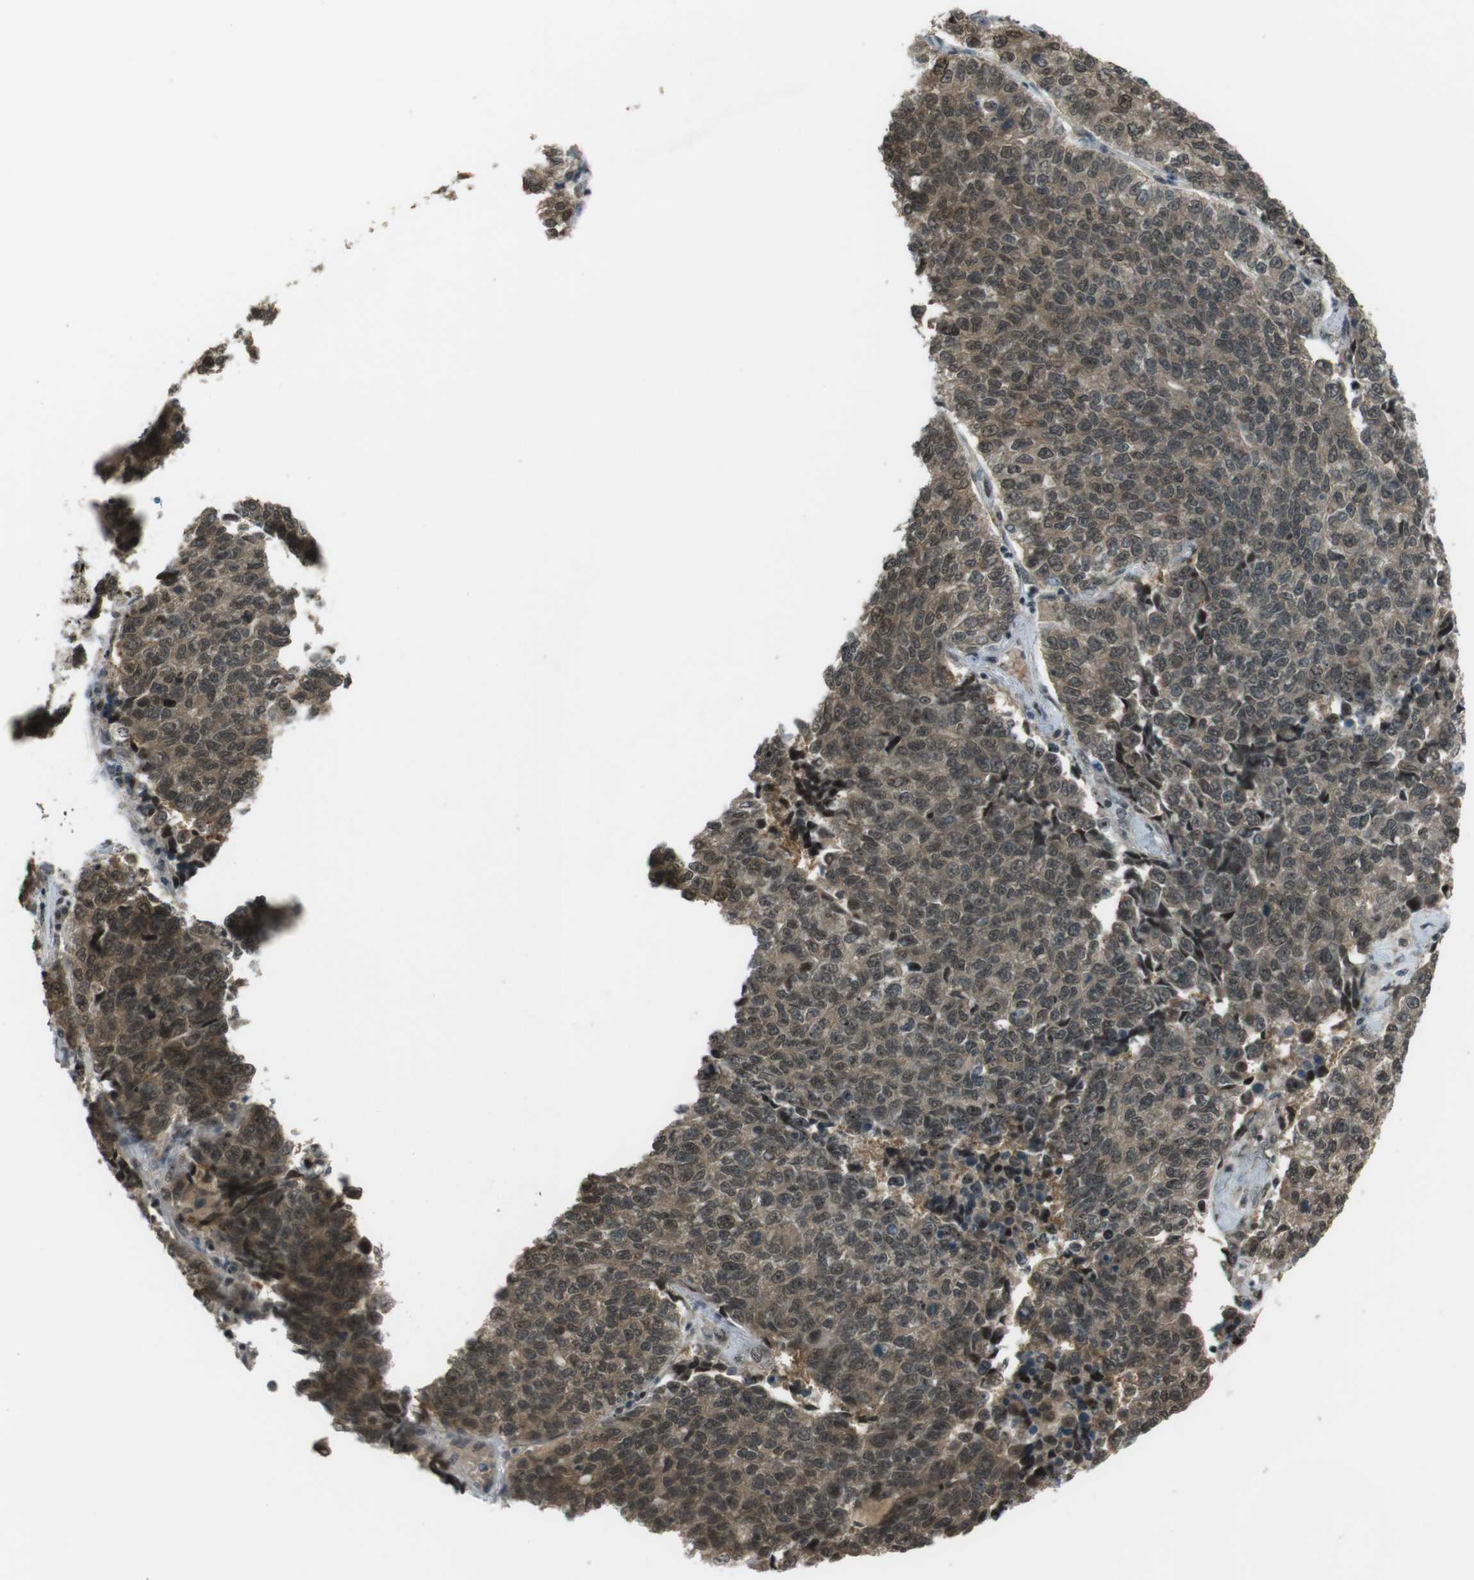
{"staining": {"intensity": "weak", "quantity": ">75%", "location": "cytoplasmic/membranous,nuclear"}, "tissue": "lung cancer", "cell_type": "Tumor cells", "image_type": "cancer", "snomed": [{"axis": "morphology", "description": "Adenocarcinoma, NOS"}, {"axis": "topography", "description": "Lung"}], "caption": "This is a micrograph of IHC staining of lung cancer (adenocarcinoma), which shows weak positivity in the cytoplasmic/membranous and nuclear of tumor cells.", "gene": "SLITRK5", "patient": {"sex": "male", "age": 49}}